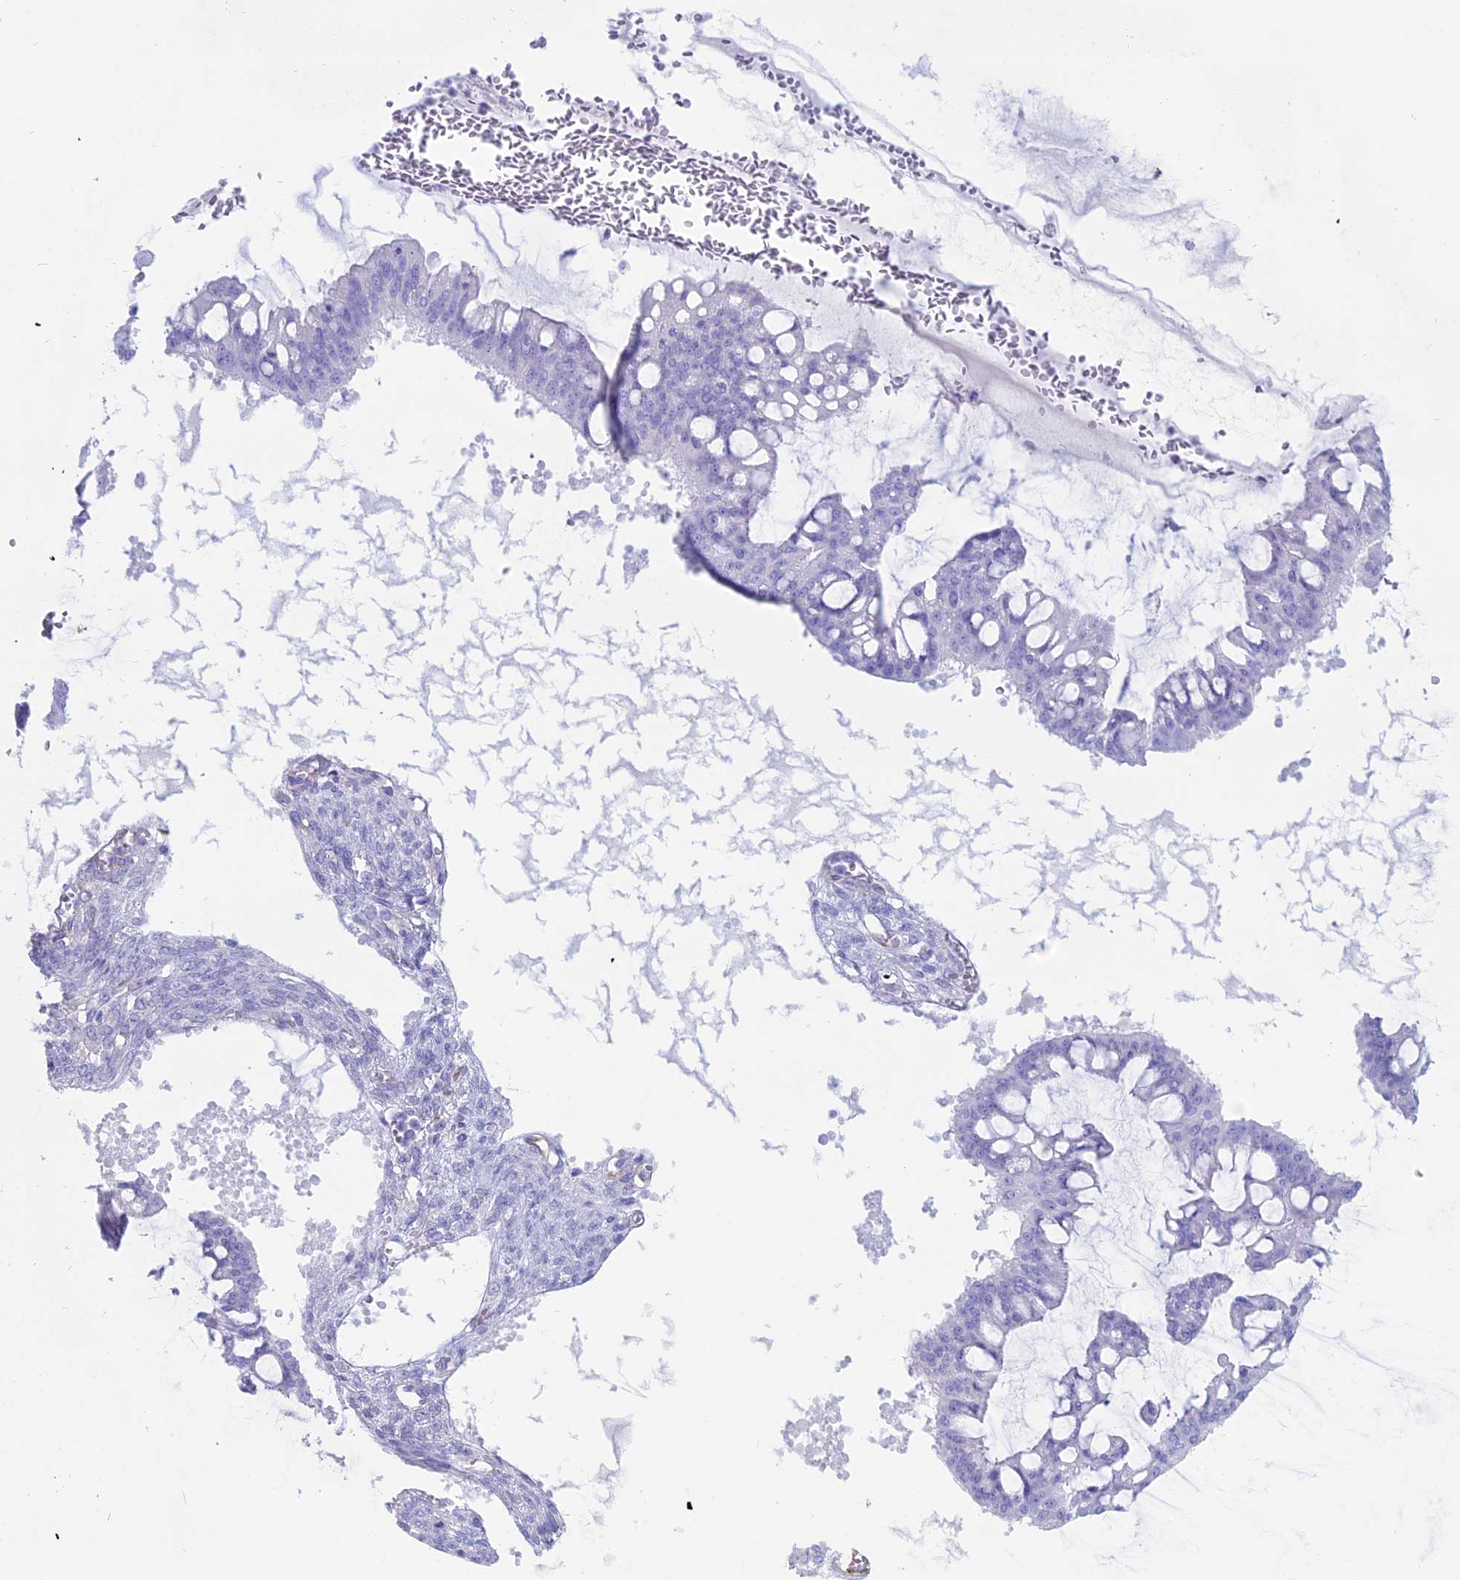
{"staining": {"intensity": "negative", "quantity": "none", "location": "none"}, "tissue": "ovarian cancer", "cell_type": "Tumor cells", "image_type": "cancer", "snomed": [{"axis": "morphology", "description": "Cystadenocarcinoma, mucinous, NOS"}, {"axis": "topography", "description": "Ovary"}], "caption": "DAB immunohistochemical staining of human ovarian mucinous cystadenocarcinoma displays no significant expression in tumor cells.", "gene": "OR2AE1", "patient": {"sex": "female", "age": 73}}